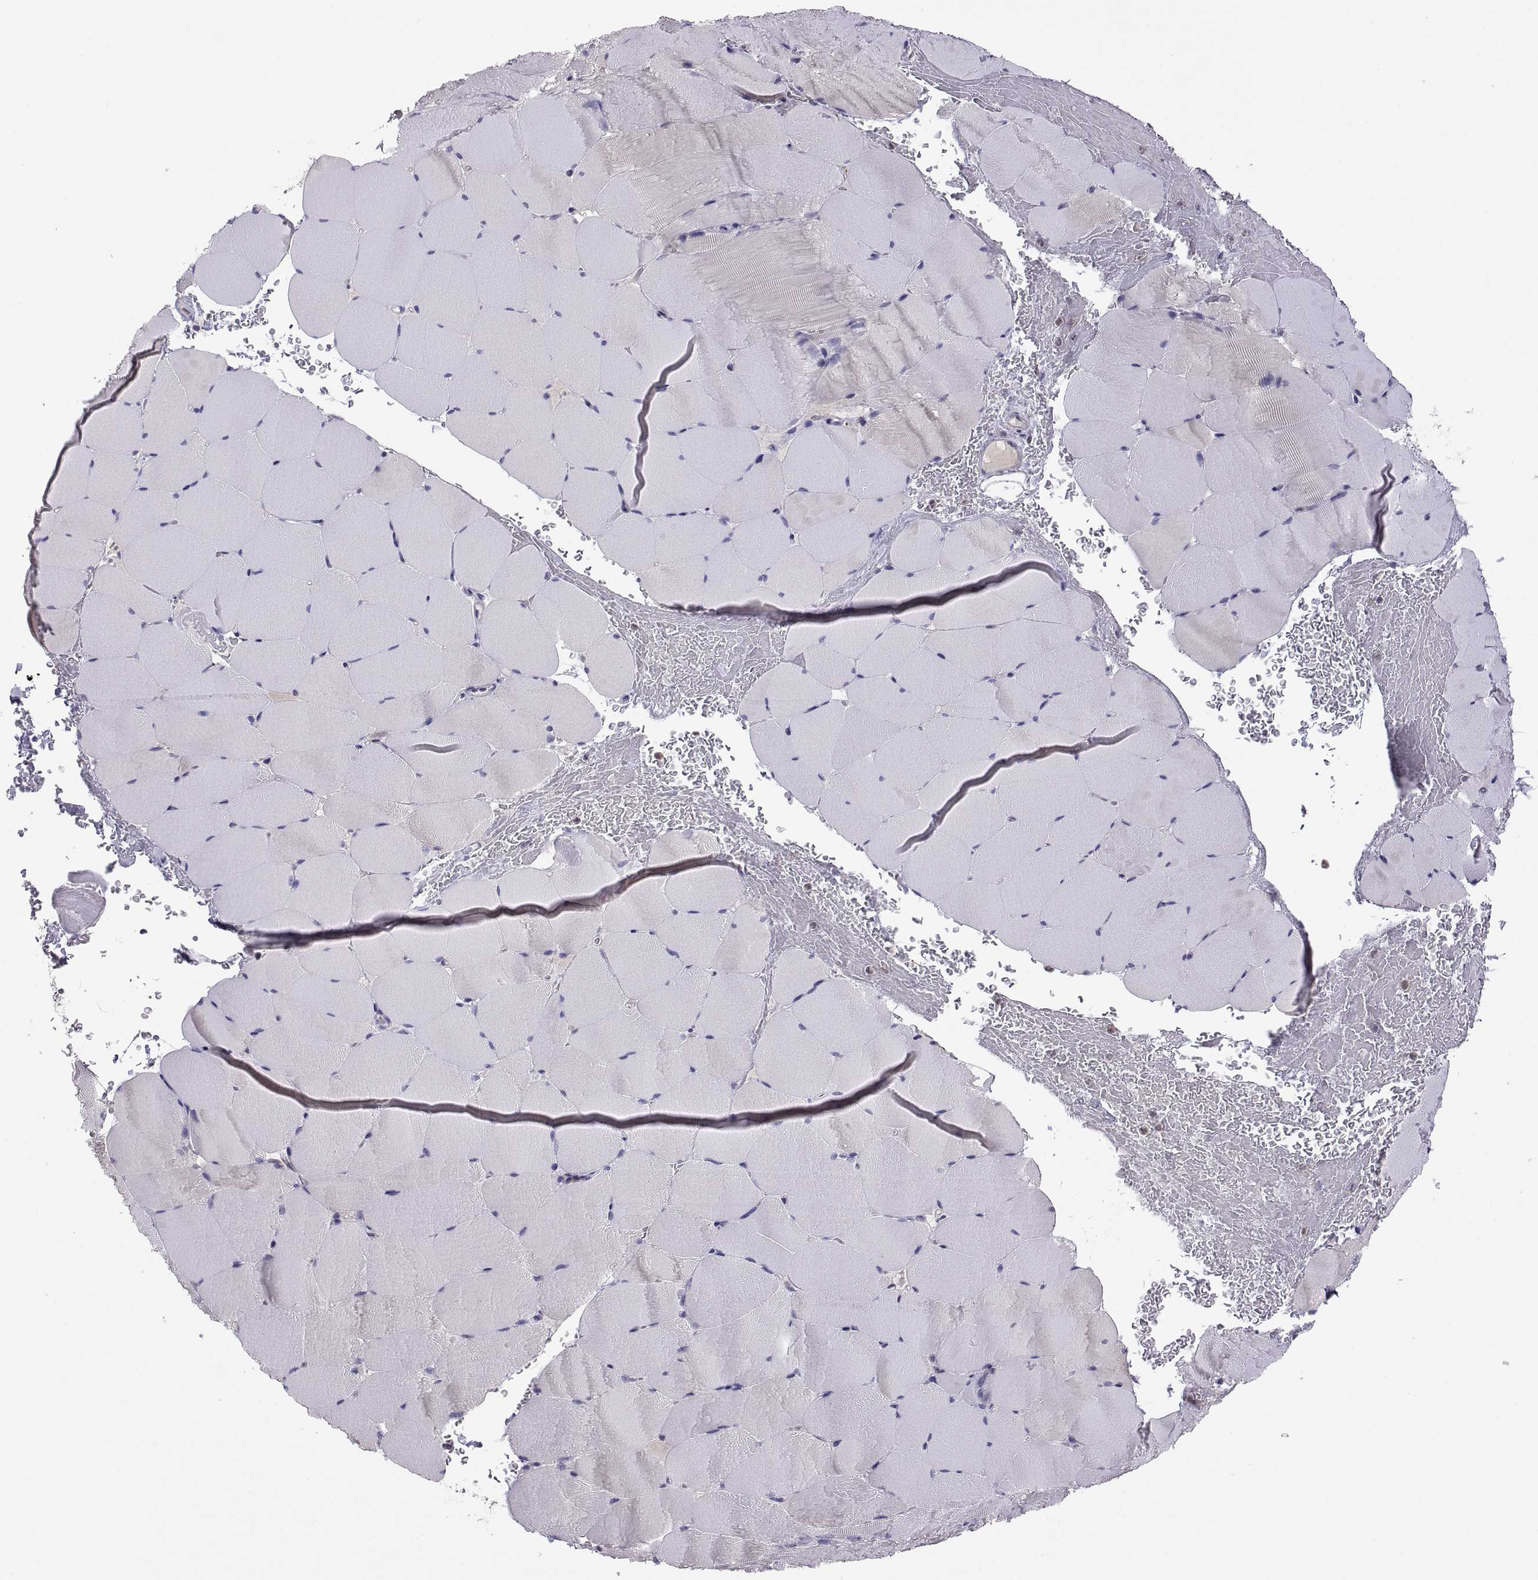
{"staining": {"intensity": "negative", "quantity": "none", "location": "none"}, "tissue": "skeletal muscle", "cell_type": "Myocytes", "image_type": "normal", "snomed": [{"axis": "morphology", "description": "Normal tissue, NOS"}, {"axis": "topography", "description": "Skeletal muscle"}], "caption": "IHC photomicrograph of benign skeletal muscle stained for a protein (brown), which displays no positivity in myocytes. (DAB IHC, high magnification).", "gene": "FGF9", "patient": {"sex": "female", "age": 37}}